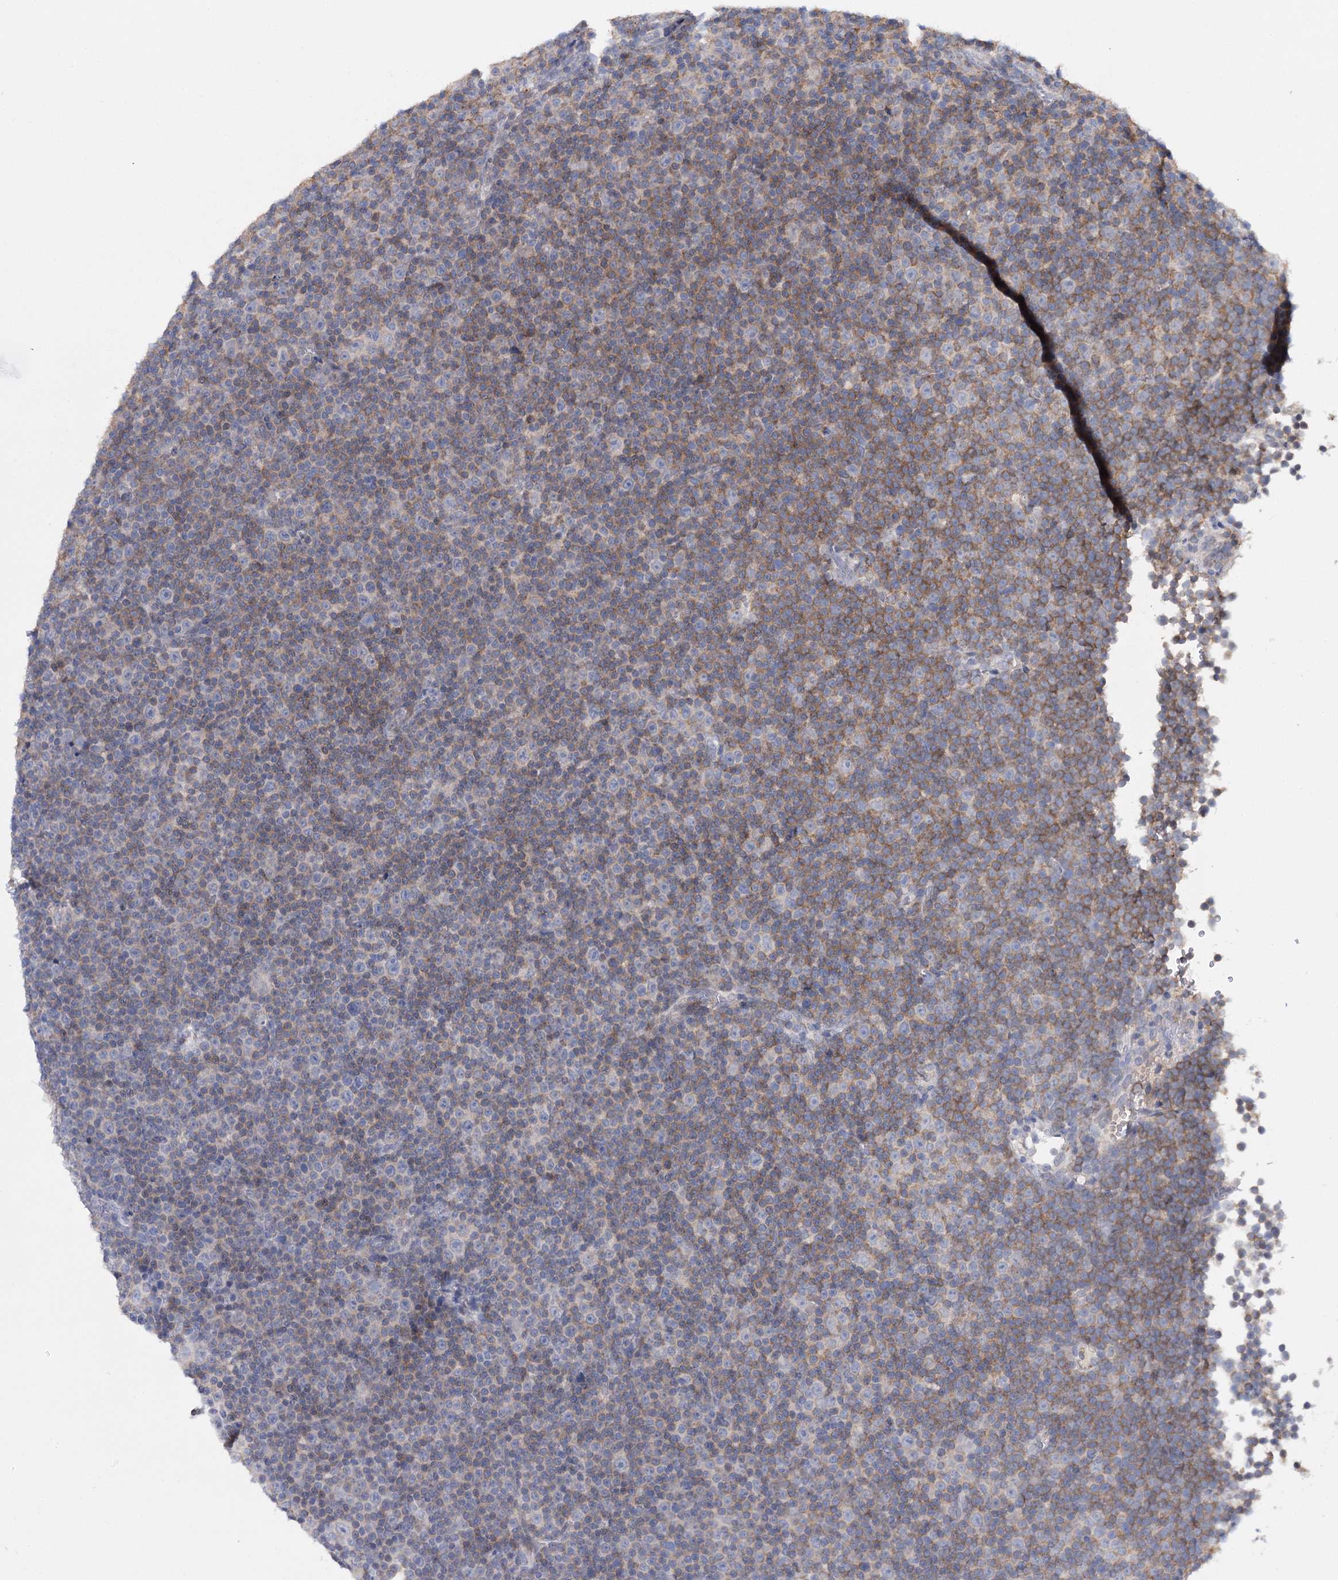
{"staining": {"intensity": "negative", "quantity": "none", "location": "none"}, "tissue": "lymphoma", "cell_type": "Tumor cells", "image_type": "cancer", "snomed": [{"axis": "morphology", "description": "Malignant lymphoma, non-Hodgkin's type, Low grade"}, {"axis": "topography", "description": "Lymph node"}], "caption": "Human malignant lymphoma, non-Hodgkin's type (low-grade) stained for a protein using immunohistochemistry (IHC) displays no positivity in tumor cells.", "gene": "CFAP46", "patient": {"sex": "female", "age": 67}}